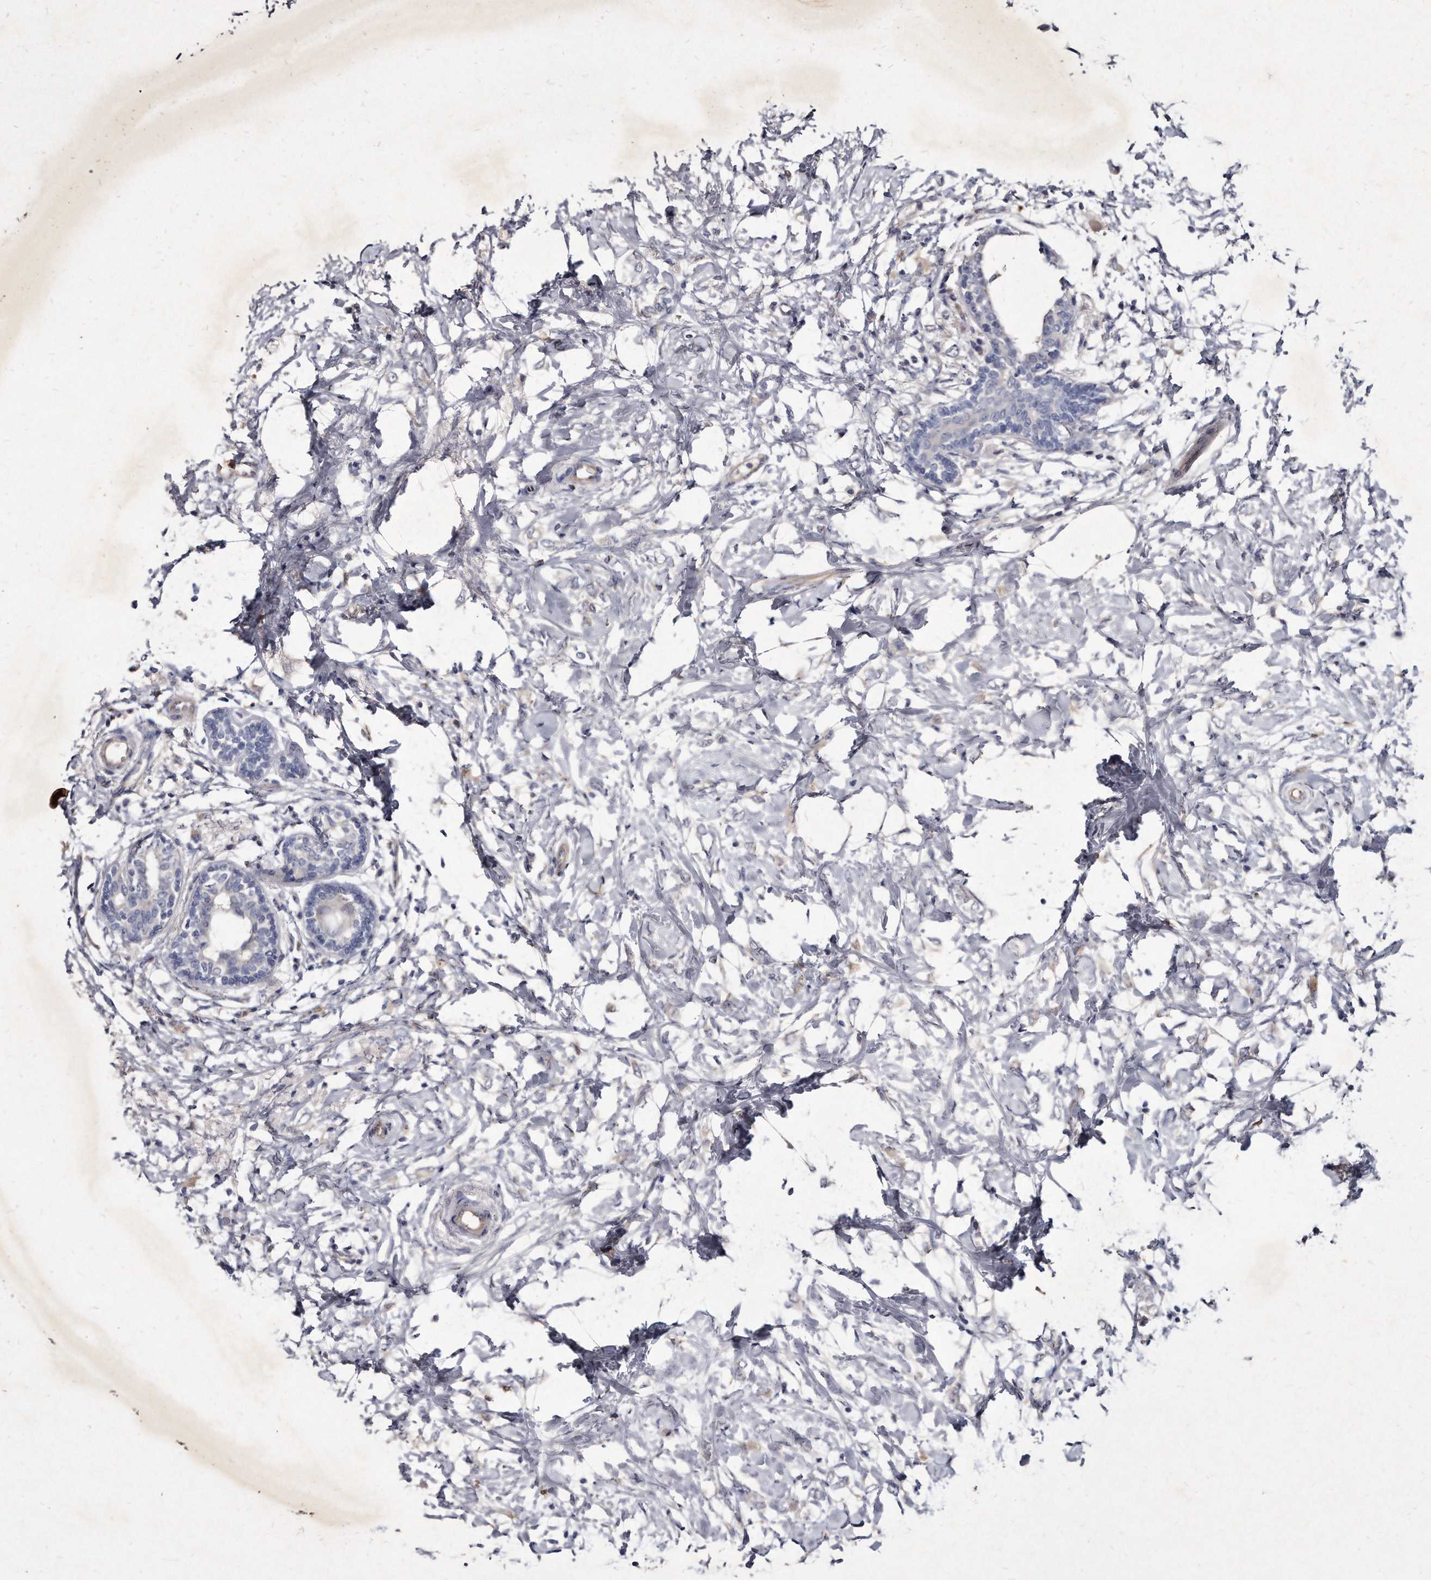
{"staining": {"intensity": "negative", "quantity": "none", "location": "none"}, "tissue": "breast cancer", "cell_type": "Tumor cells", "image_type": "cancer", "snomed": [{"axis": "morphology", "description": "Normal tissue, NOS"}, {"axis": "morphology", "description": "Lobular carcinoma"}, {"axis": "topography", "description": "Breast"}], "caption": "Tumor cells show no significant protein expression in breast cancer (lobular carcinoma).", "gene": "KLHDC3", "patient": {"sex": "female", "age": 47}}